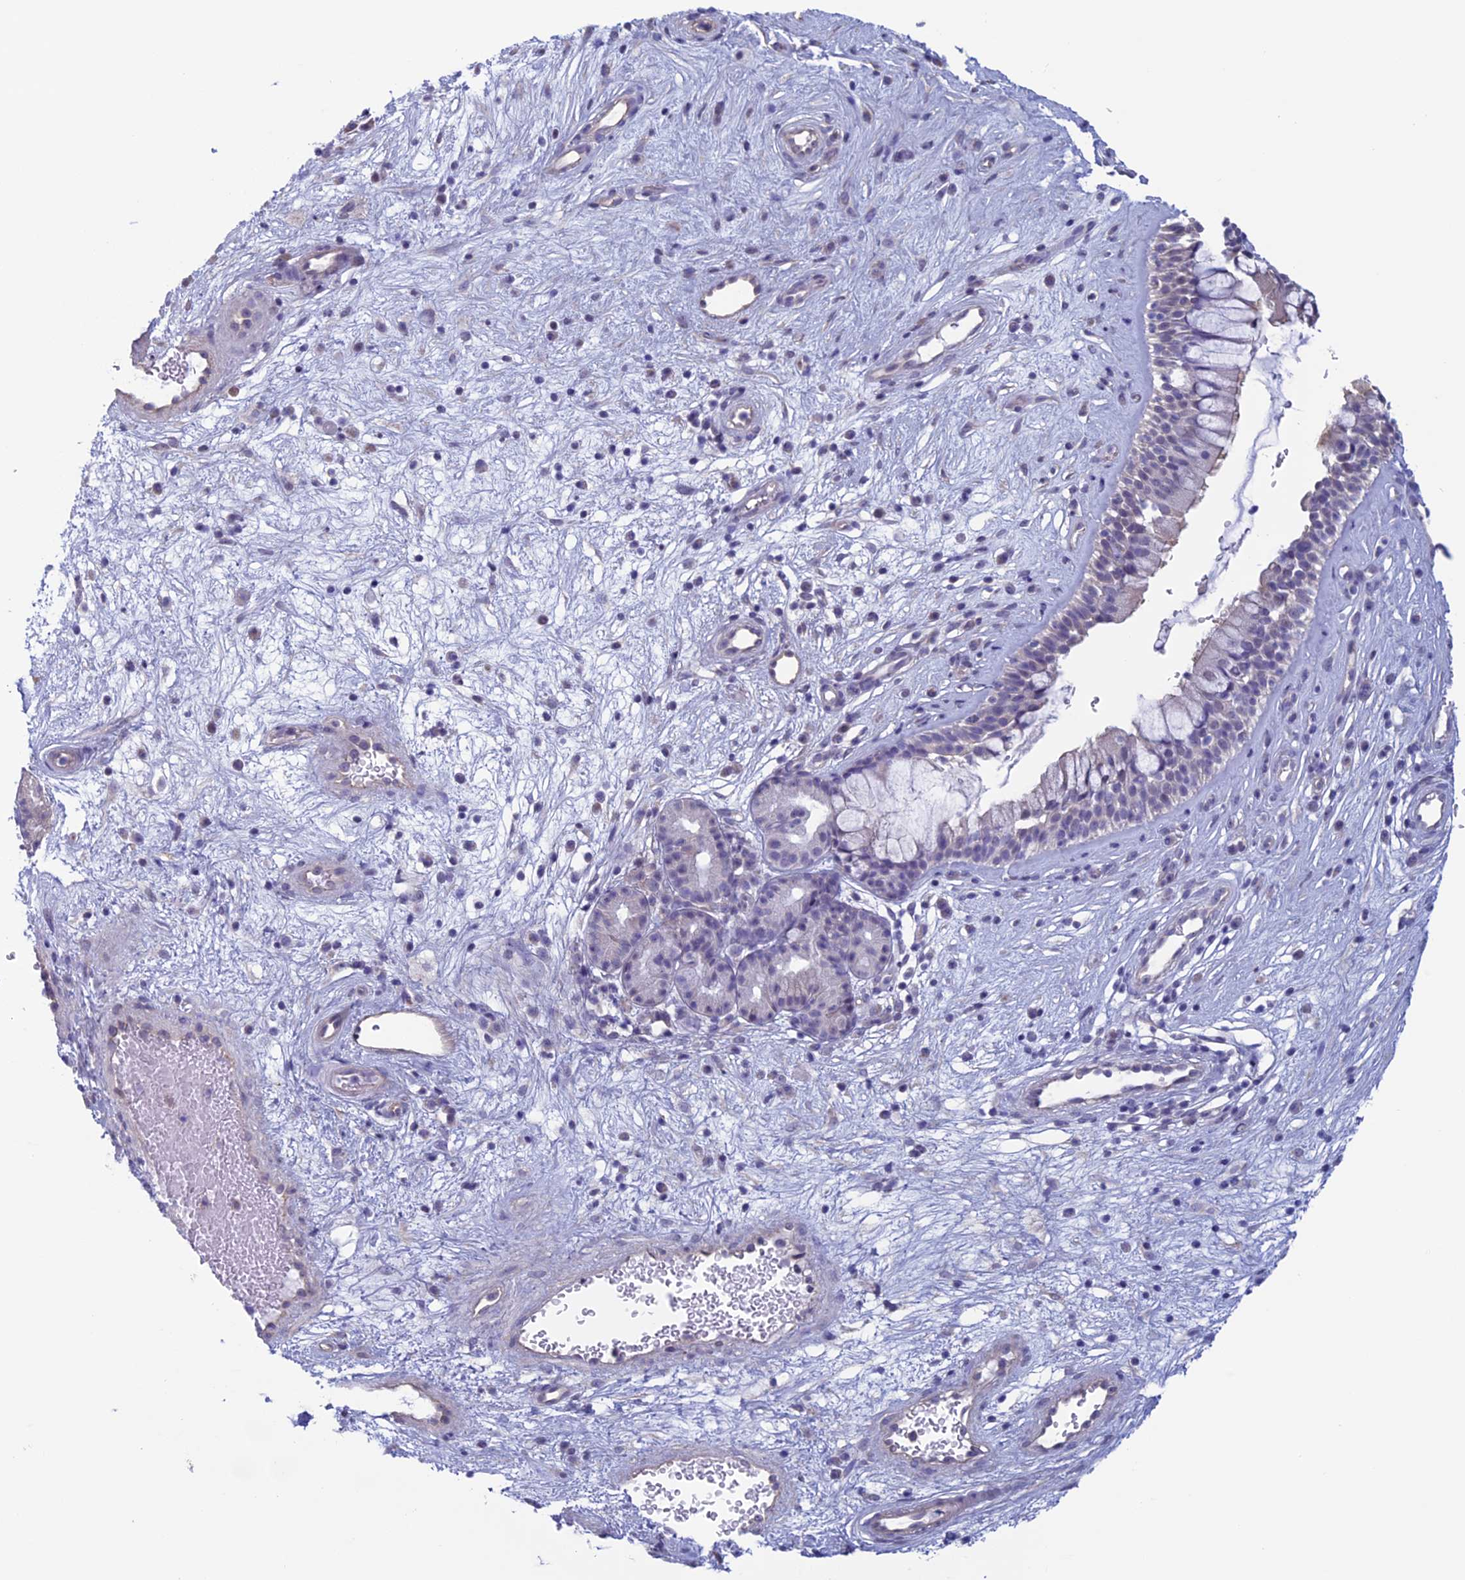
{"staining": {"intensity": "negative", "quantity": "none", "location": "none"}, "tissue": "nasopharynx", "cell_type": "Respiratory epithelial cells", "image_type": "normal", "snomed": [{"axis": "morphology", "description": "Normal tissue, NOS"}, {"axis": "topography", "description": "Nasopharynx"}], "caption": "DAB immunohistochemical staining of benign nasopharynx demonstrates no significant staining in respiratory epithelial cells.", "gene": "SLC1A6", "patient": {"sex": "male", "age": 32}}